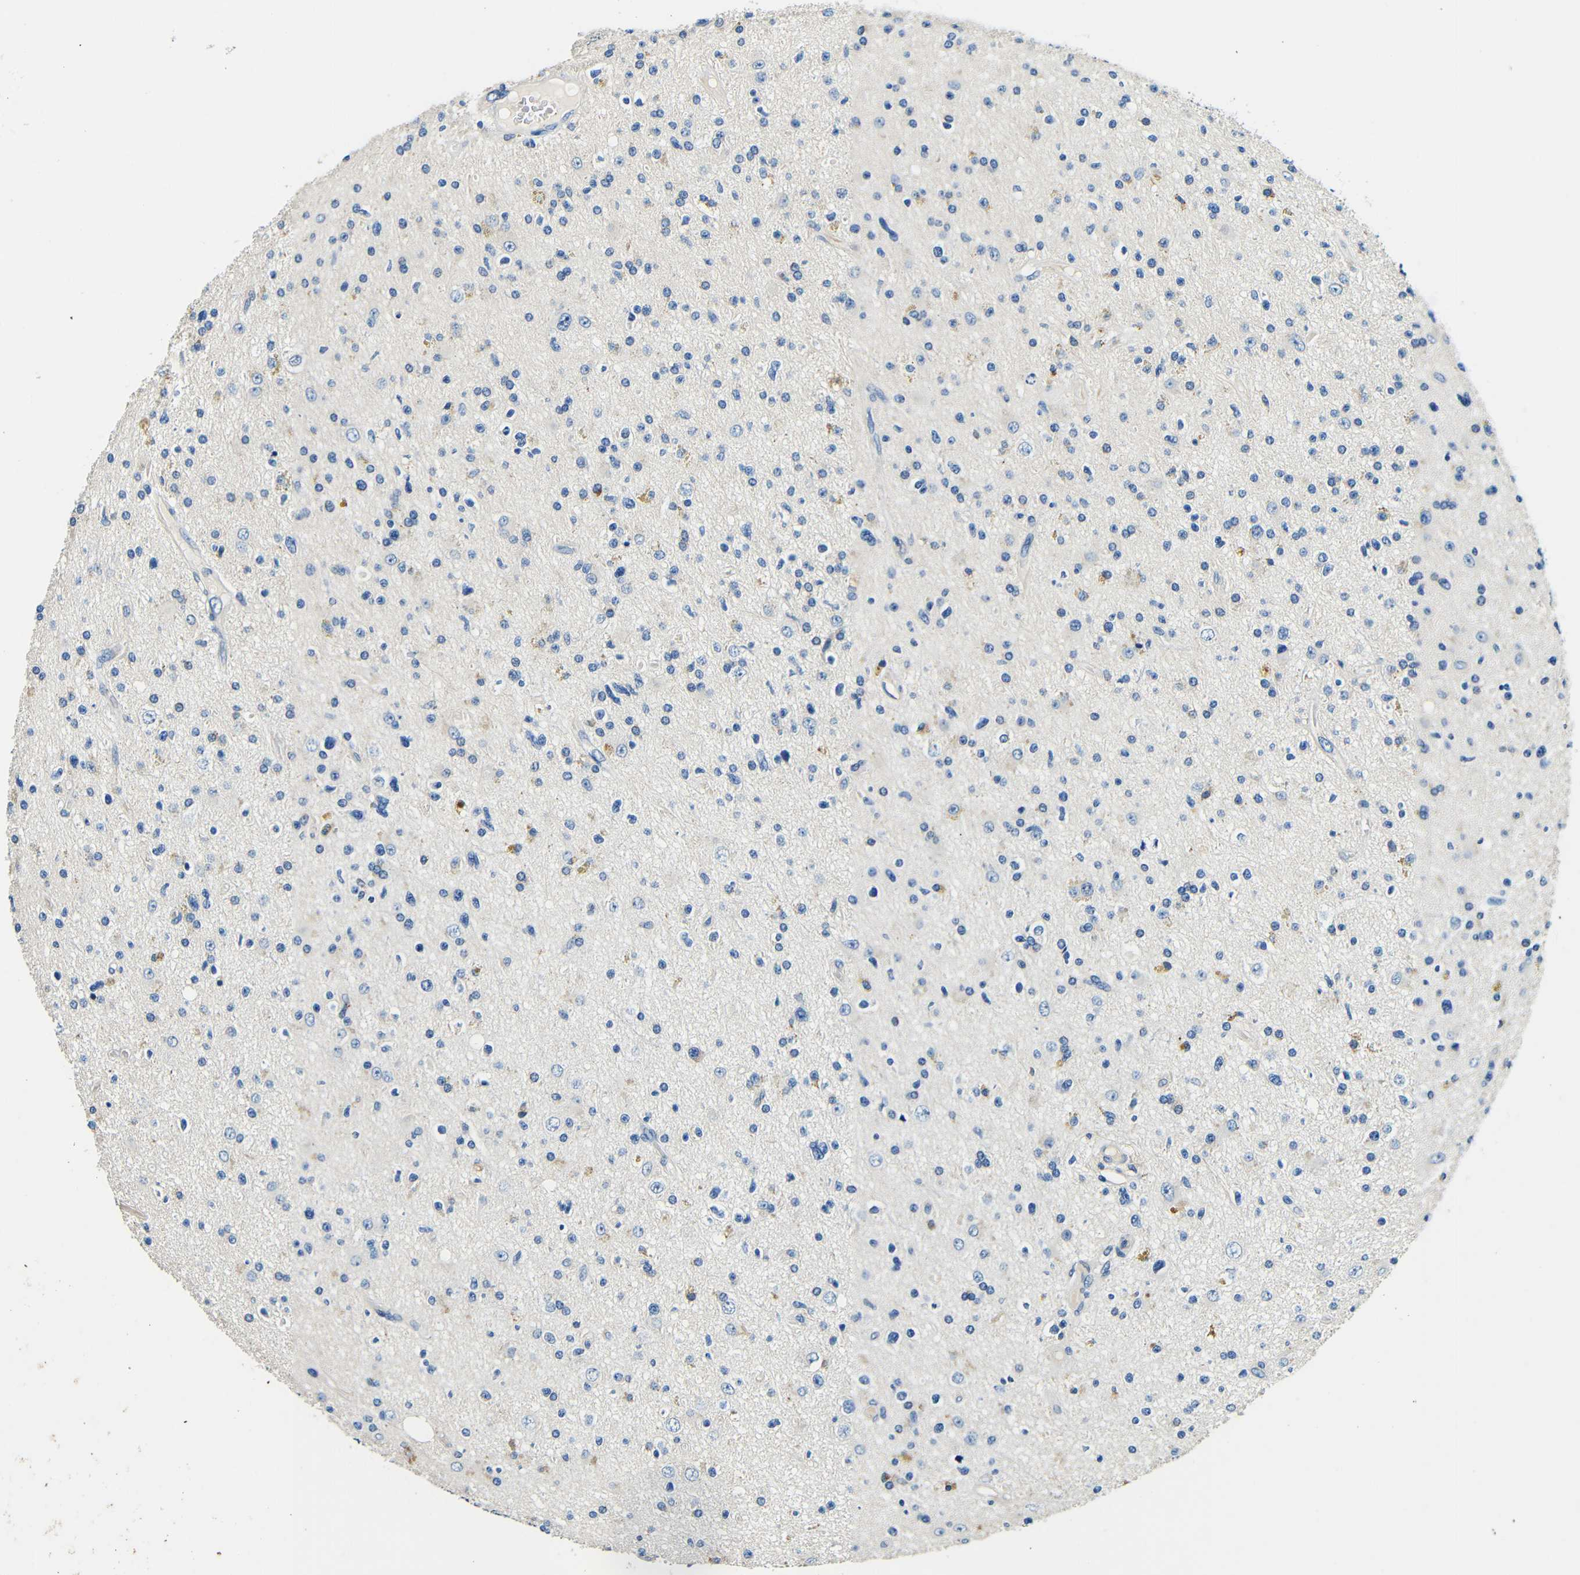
{"staining": {"intensity": "weak", "quantity": "<25%", "location": "cytoplasmic/membranous"}, "tissue": "glioma", "cell_type": "Tumor cells", "image_type": "cancer", "snomed": [{"axis": "morphology", "description": "Glioma, malignant, High grade"}, {"axis": "topography", "description": "Brain"}], "caption": "This is an immunohistochemistry micrograph of malignant glioma (high-grade). There is no positivity in tumor cells.", "gene": "FMO5", "patient": {"sex": "male", "age": 33}}